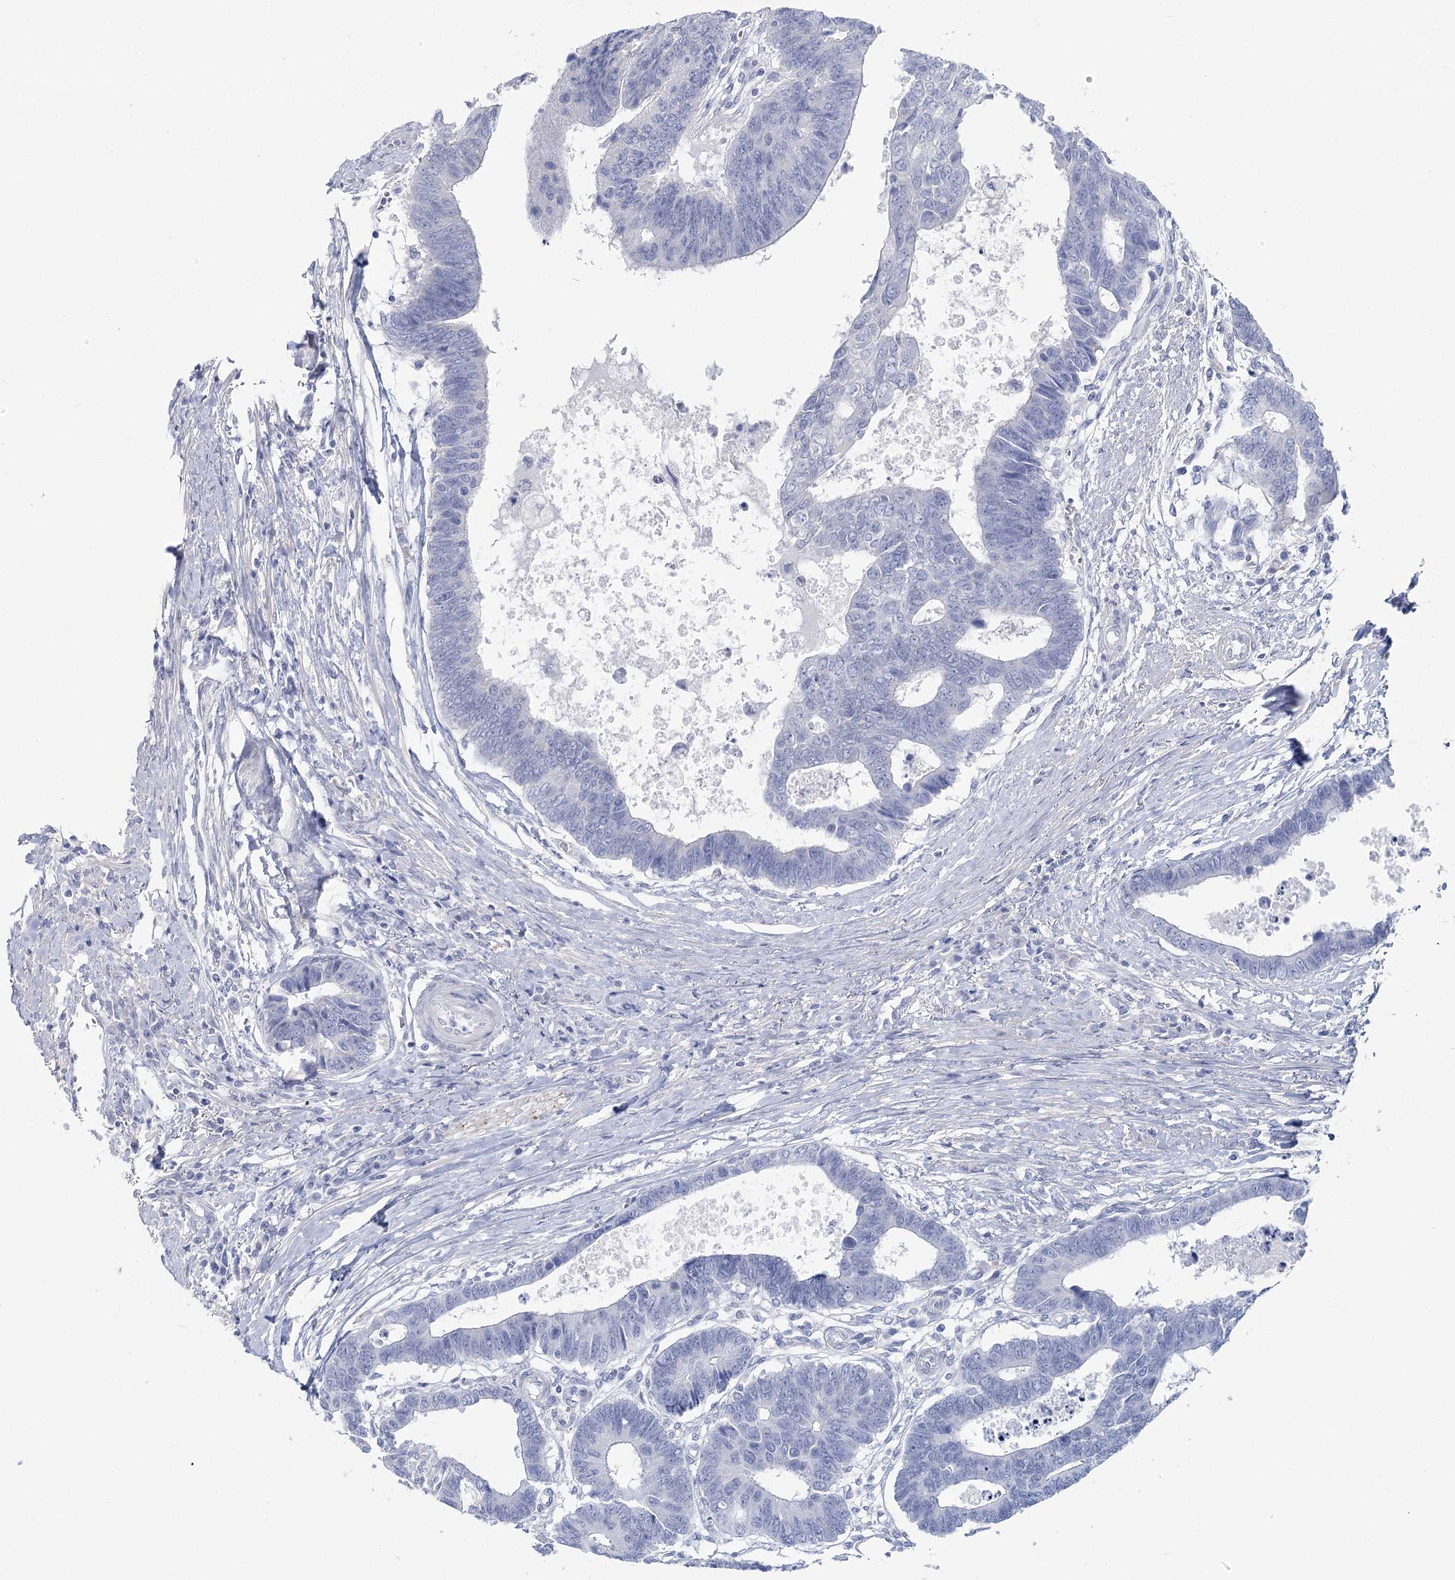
{"staining": {"intensity": "negative", "quantity": "none", "location": "none"}, "tissue": "colorectal cancer", "cell_type": "Tumor cells", "image_type": "cancer", "snomed": [{"axis": "morphology", "description": "Adenocarcinoma, NOS"}, {"axis": "topography", "description": "Rectum"}], "caption": "This is an immunohistochemistry image of human colorectal cancer (adenocarcinoma). There is no positivity in tumor cells.", "gene": "CCDC88A", "patient": {"sex": "male", "age": 84}}